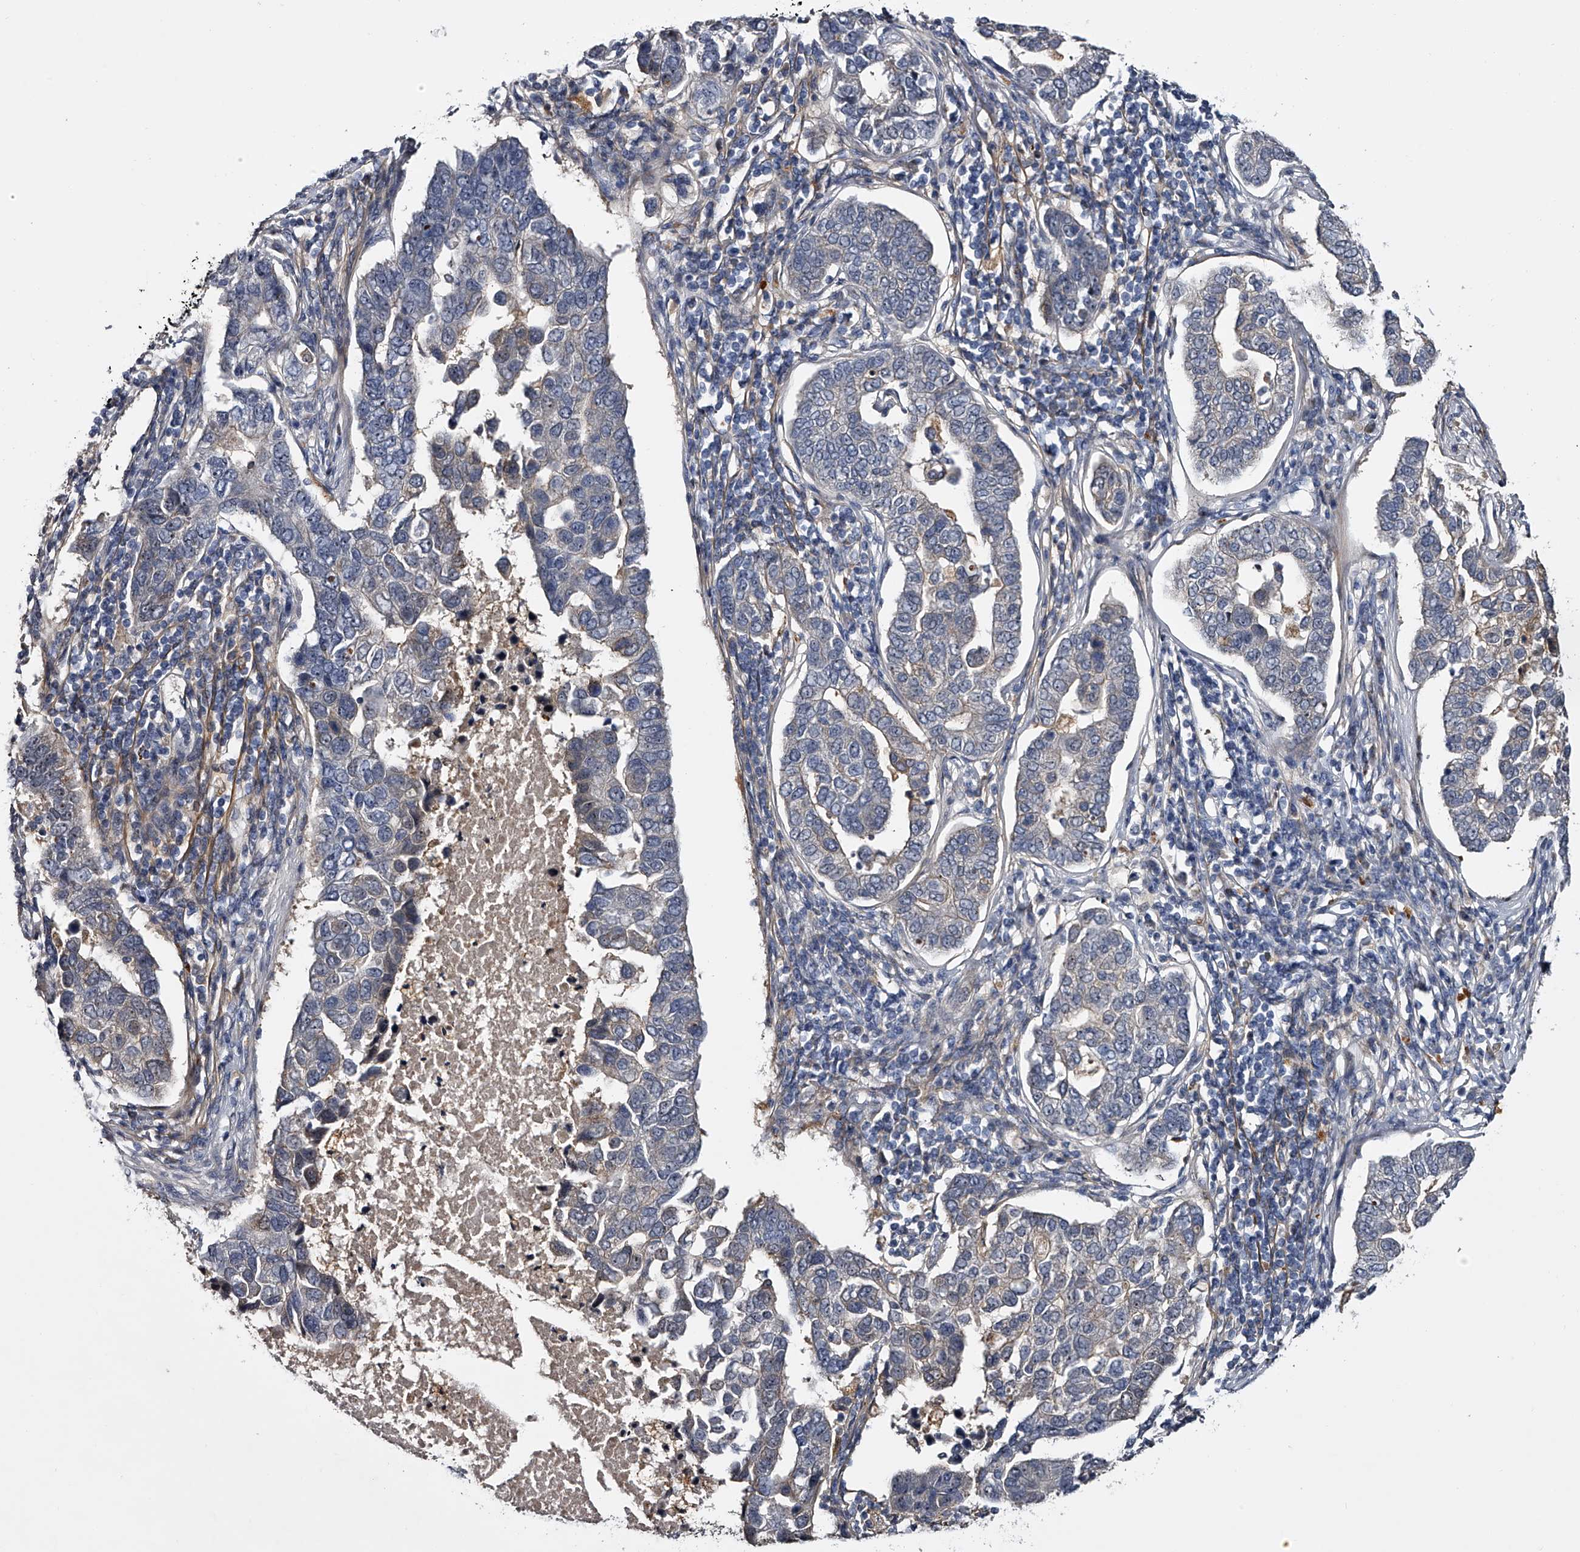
{"staining": {"intensity": "weak", "quantity": "<25%", "location": "nuclear"}, "tissue": "pancreatic cancer", "cell_type": "Tumor cells", "image_type": "cancer", "snomed": [{"axis": "morphology", "description": "Adenocarcinoma, NOS"}, {"axis": "topography", "description": "Pancreas"}], "caption": "Immunohistochemistry image of human adenocarcinoma (pancreatic) stained for a protein (brown), which displays no staining in tumor cells.", "gene": "MDN1", "patient": {"sex": "female", "age": 61}}